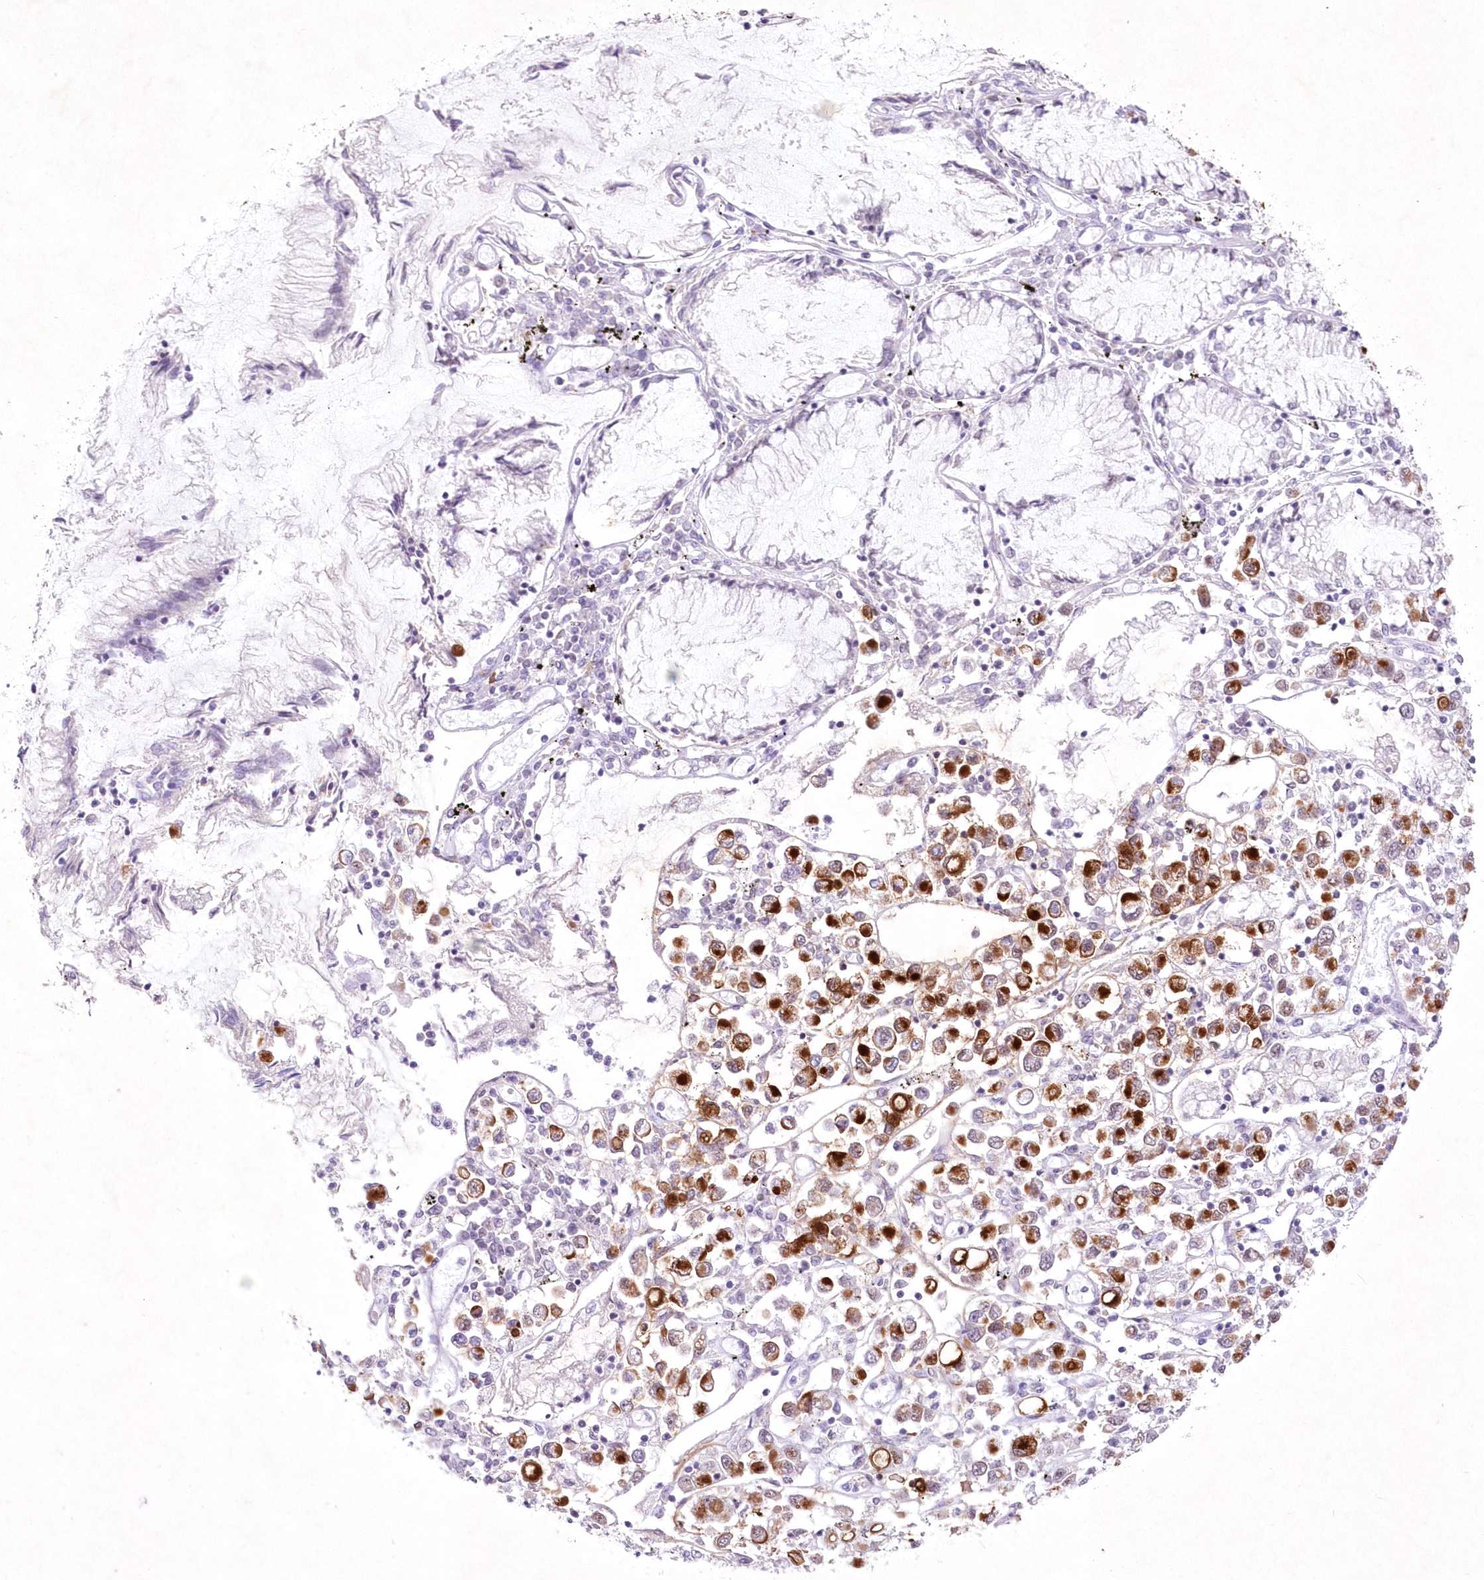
{"staining": {"intensity": "moderate", "quantity": "25%-75%", "location": "cytoplasmic/membranous,nuclear"}, "tissue": "stomach cancer", "cell_type": "Tumor cells", "image_type": "cancer", "snomed": [{"axis": "morphology", "description": "Adenocarcinoma, NOS"}, {"axis": "topography", "description": "Stomach"}], "caption": "Immunohistochemical staining of adenocarcinoma (stomach) shows medium levels of moderate cytoplasmic/membranous and nuclear staining in about 25%-75% of tumor cells.", "gene": "RBM27", "patient": {"sex": "female", "age": 76}}